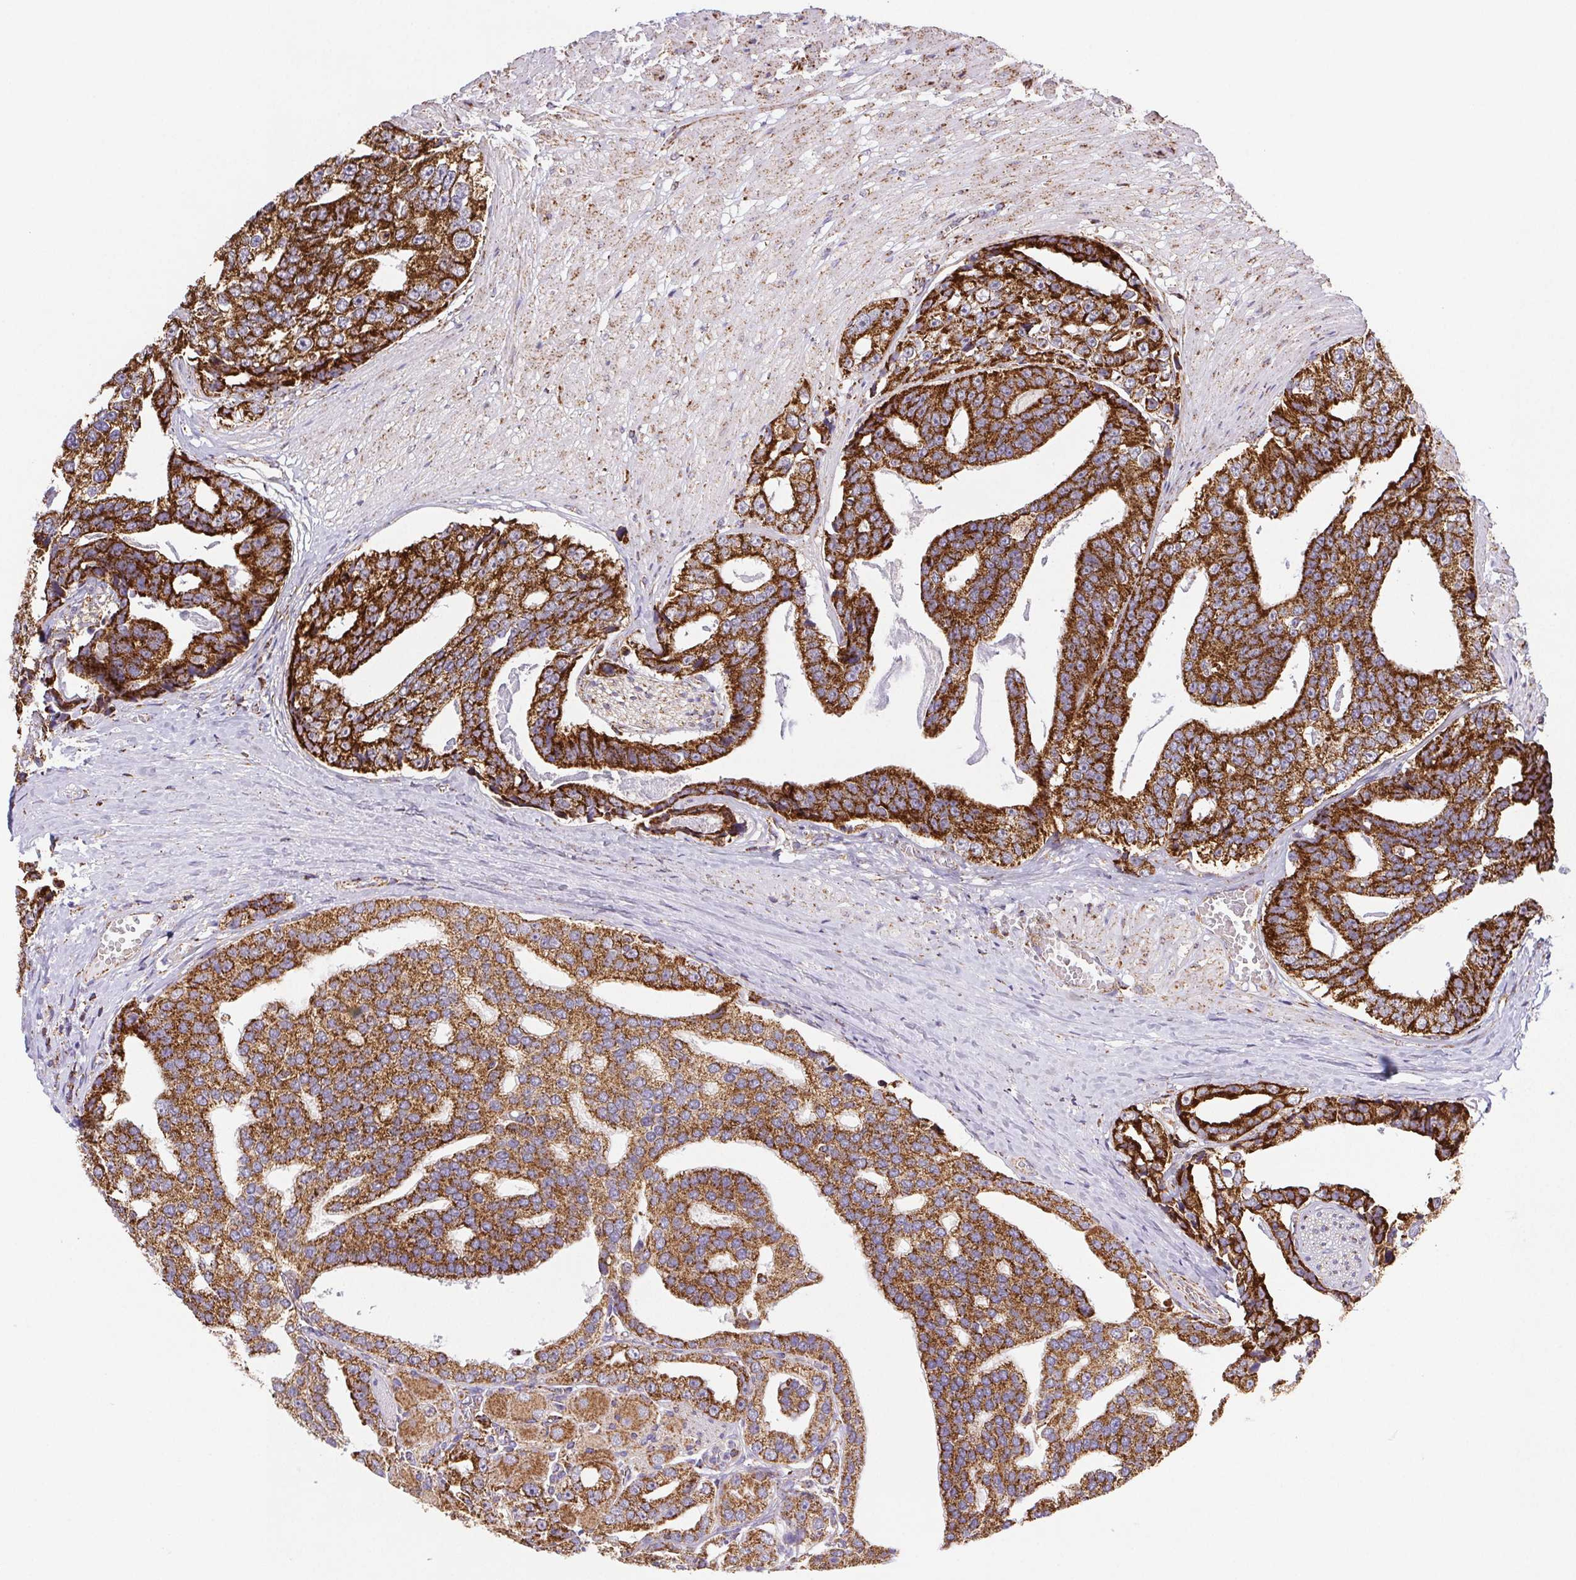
{"staining": {"intensity": "strong", "quantity": ">75%", "location": "cytoplasmic/membranous"}, "tissue": "prostate cancer", "cell_type": "Tumor cells", "image_type": "cancer", "snomed": [{"axis": "morphology", "description": "Adenocarcinoma, High grade"}, {"axis": "topography", "description": "Prostate"}], "caption": "The image exhibits immunohistochemical staining of prostate cancer. There is strong cytoplasmic/membranous positivity is appreciated in about >75% of tumor cells. The protein of interest is stained brown, and the nuclei are stained in blue (DAB IHC with brightfield microscopy, high magnification).", "gene": "NIPSNAP2", "patient": {"sex": "male", "age": 71}}